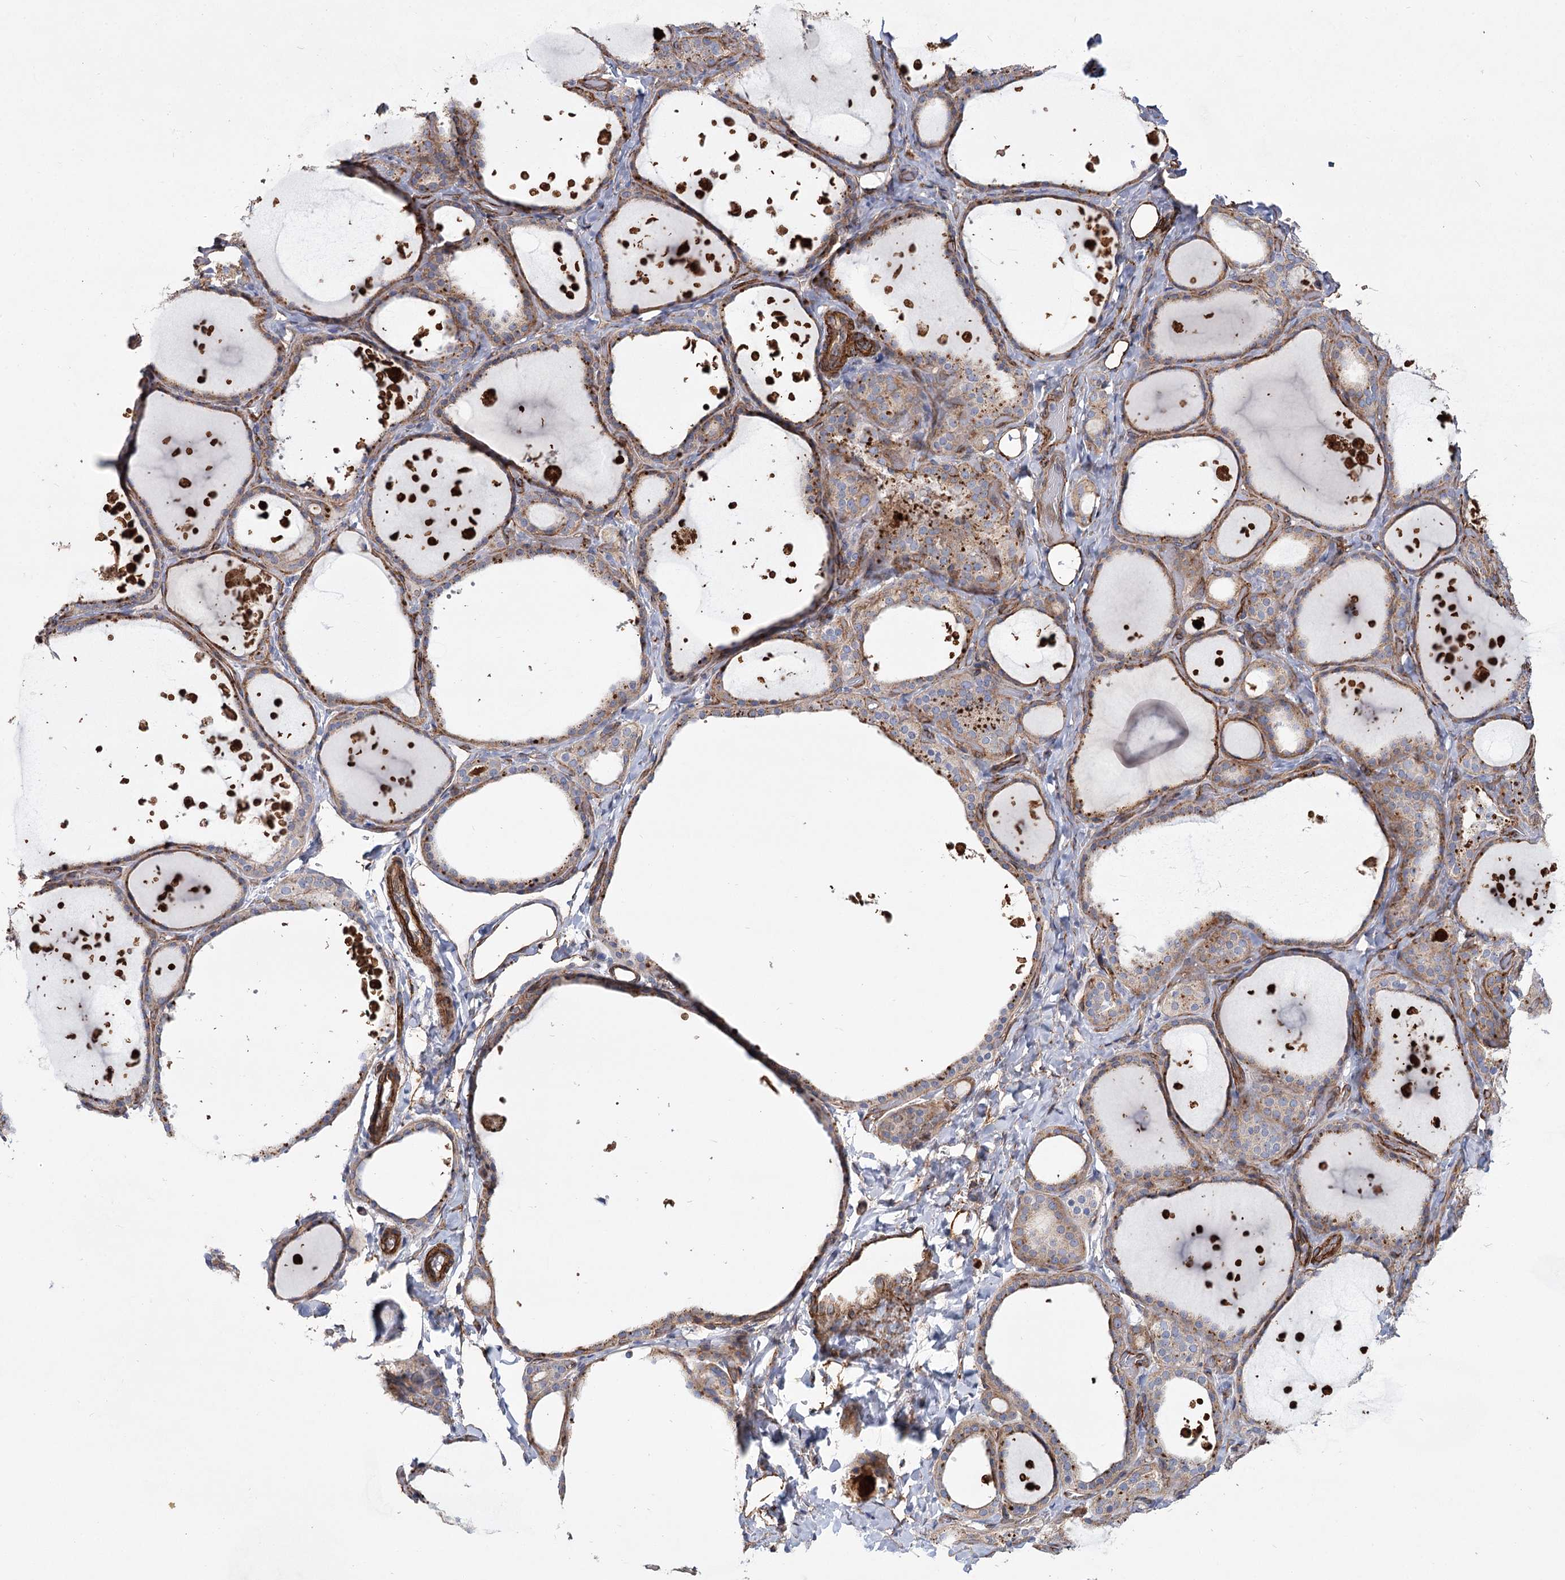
{"staining": {"intensity": "moderate", "quantity": ">75%", "location": "cytoplasmic/membranous"}, "tissue": "thyroid gland", "cell_type": "Glandular cells", "image_type": "normal", "snomed": [{"axis": "morphology", "description": "Normal tissue, NOS"}, {"axis": "topography", "description": "Thyroid gland"}], "caption": "Thyroid gland stained with a brown dye displays moderate cytoplasmic/membranous positive expression in approximately >75% of glandular cells.", "gene": "TMEM164", "patient": {"sex": "female", "age": 44}}